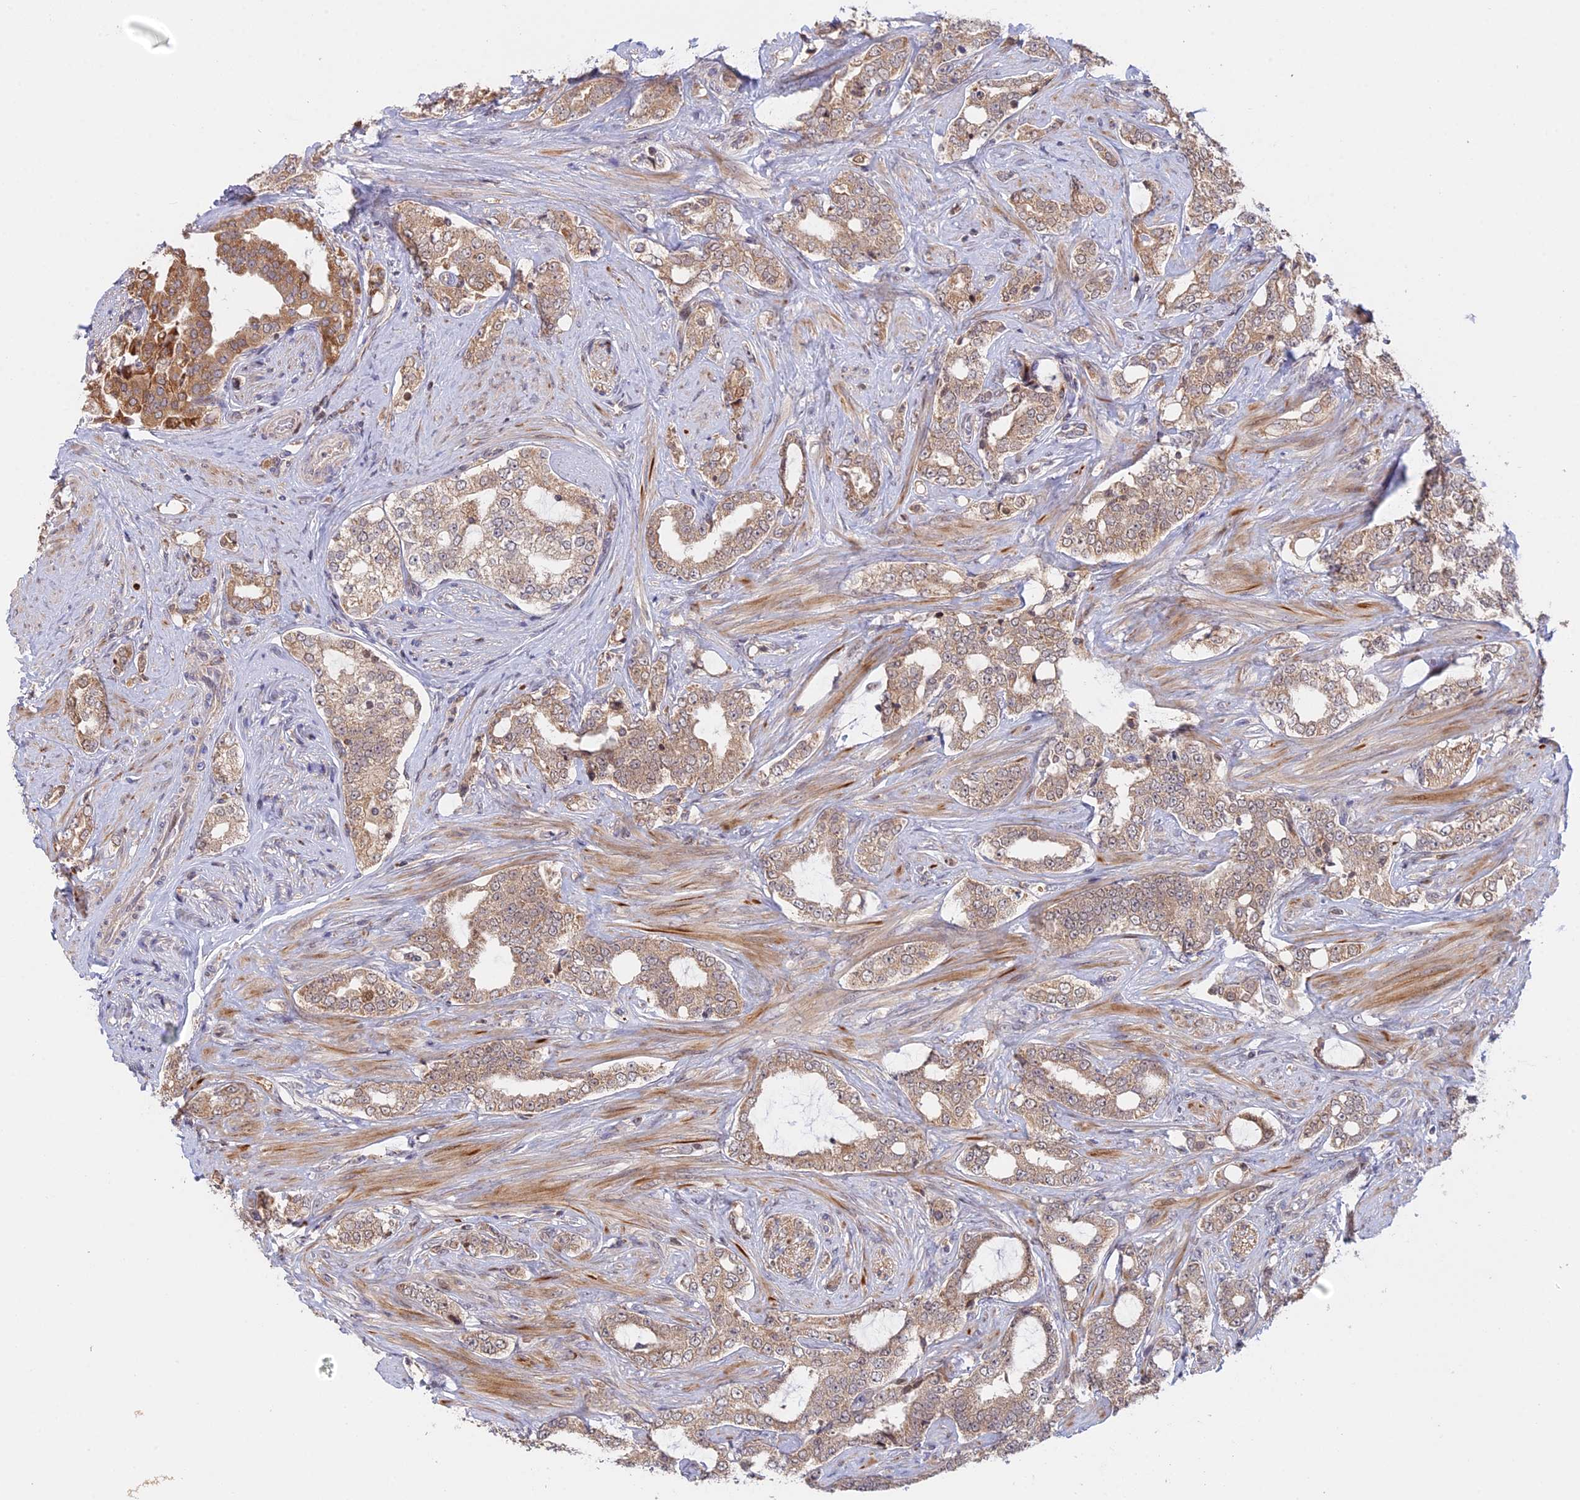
{"staining": {"intensity": "moderate", "quantity": ">75%", "location": "cytoplasmic/membranous"}, "tissue": "prostate cancer", "cell_type": "Tumor cells", "image_type": "cancer", "snomed": [{"axis": "morphology", "description": "Adenocarcinoma, High grade"}, {"axis": "topography", "description": "Prostate"}], "caption": "Brown immunohistochemical staining in prostate cancer exhibits moderate cytoplasmic/membranous expression in about >75% of tumor cells.", "gene": "GSKIP", "patient": {"sex": "male", "age": 64}}